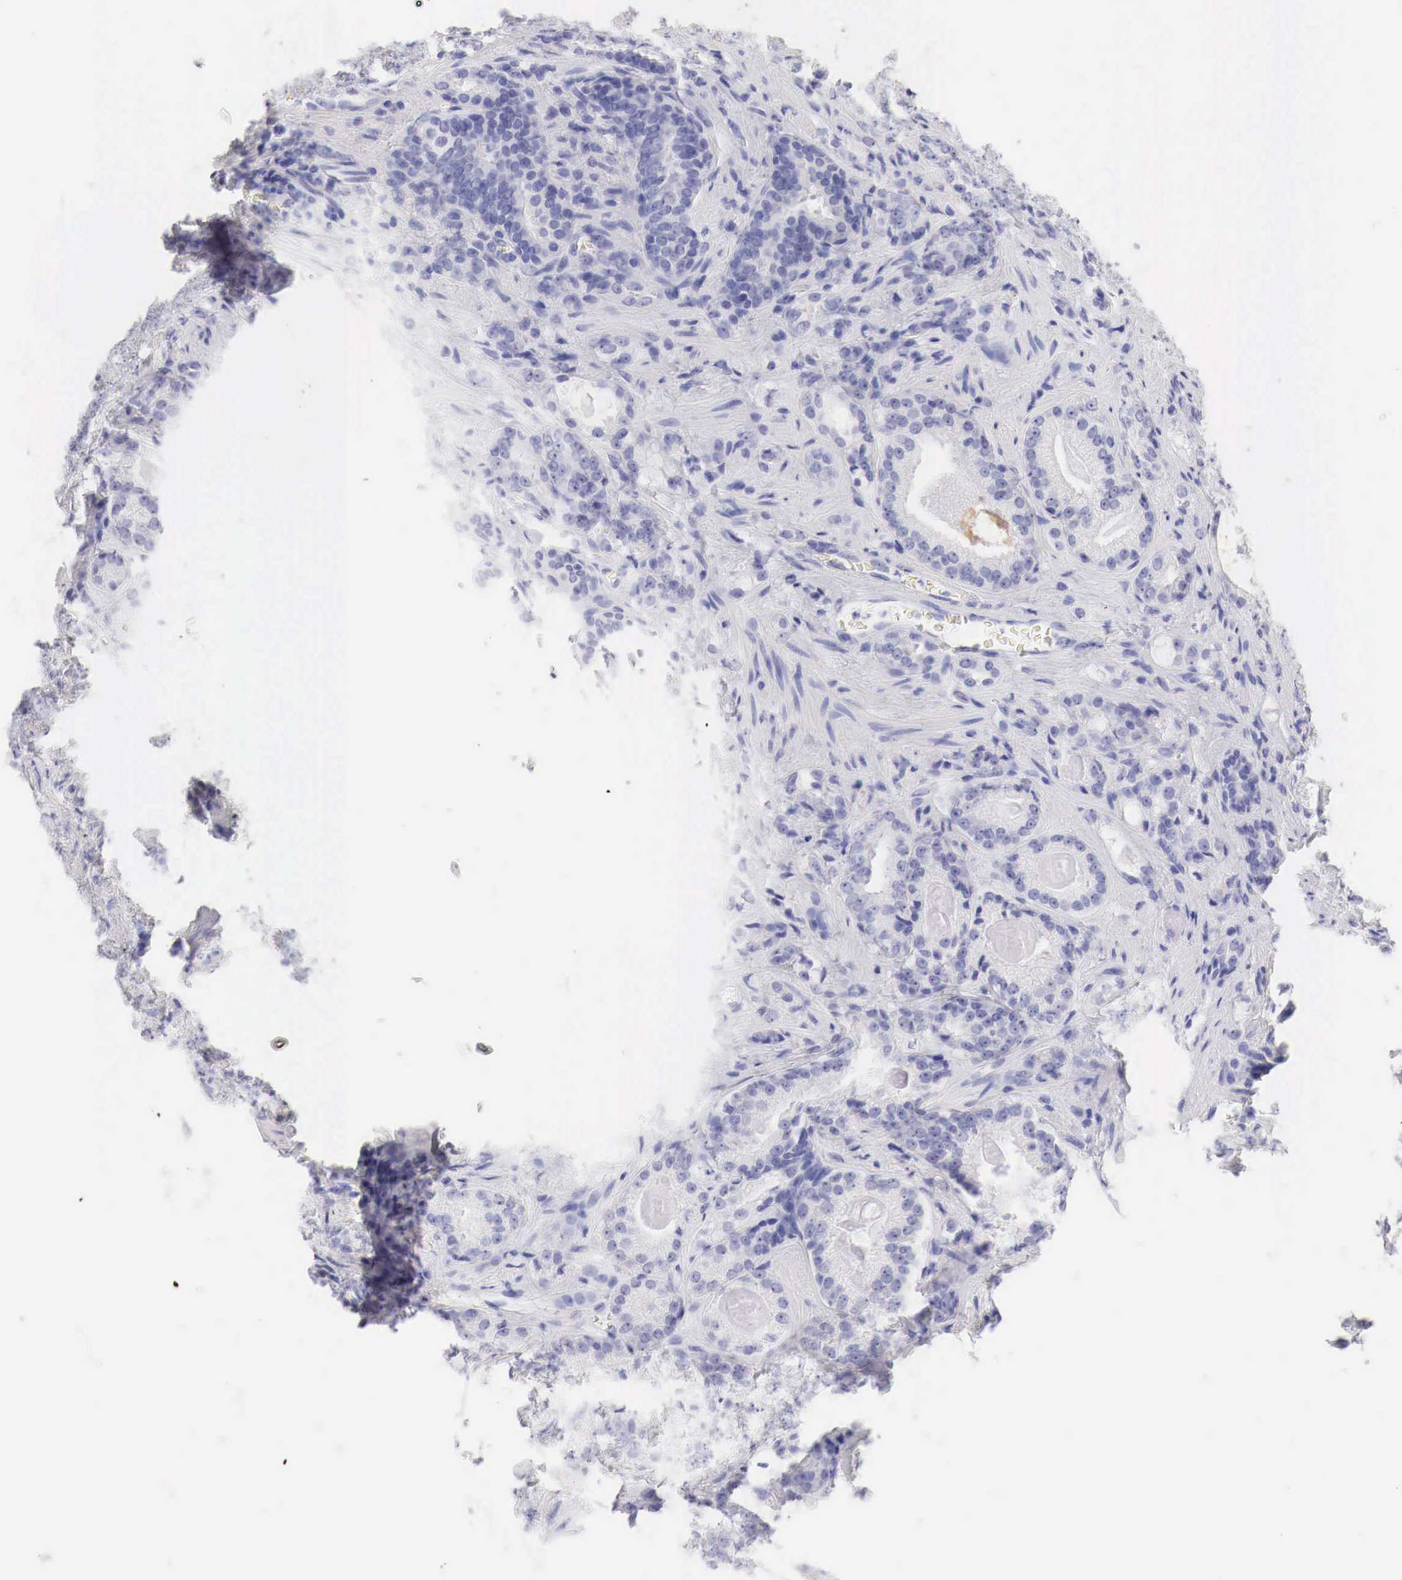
{"staining": {"intensity": "negative", "quantity": "none", "location": "none"}, "tissue": "prostate cancer", "cell_type": "Tumor cells", "image_type": "cancer", "snomed": [{"axis": "morphology", "description": "Adenocarcinoma, Medium grade"}, {"axis": "topography", "description": "Prostate"}], "caption": "Tumor cells show no significant protein expression in prostate medium-grade adenocarcinoma.", "gene": "TYR", "patient": {"sex": "male", "age": 68}}